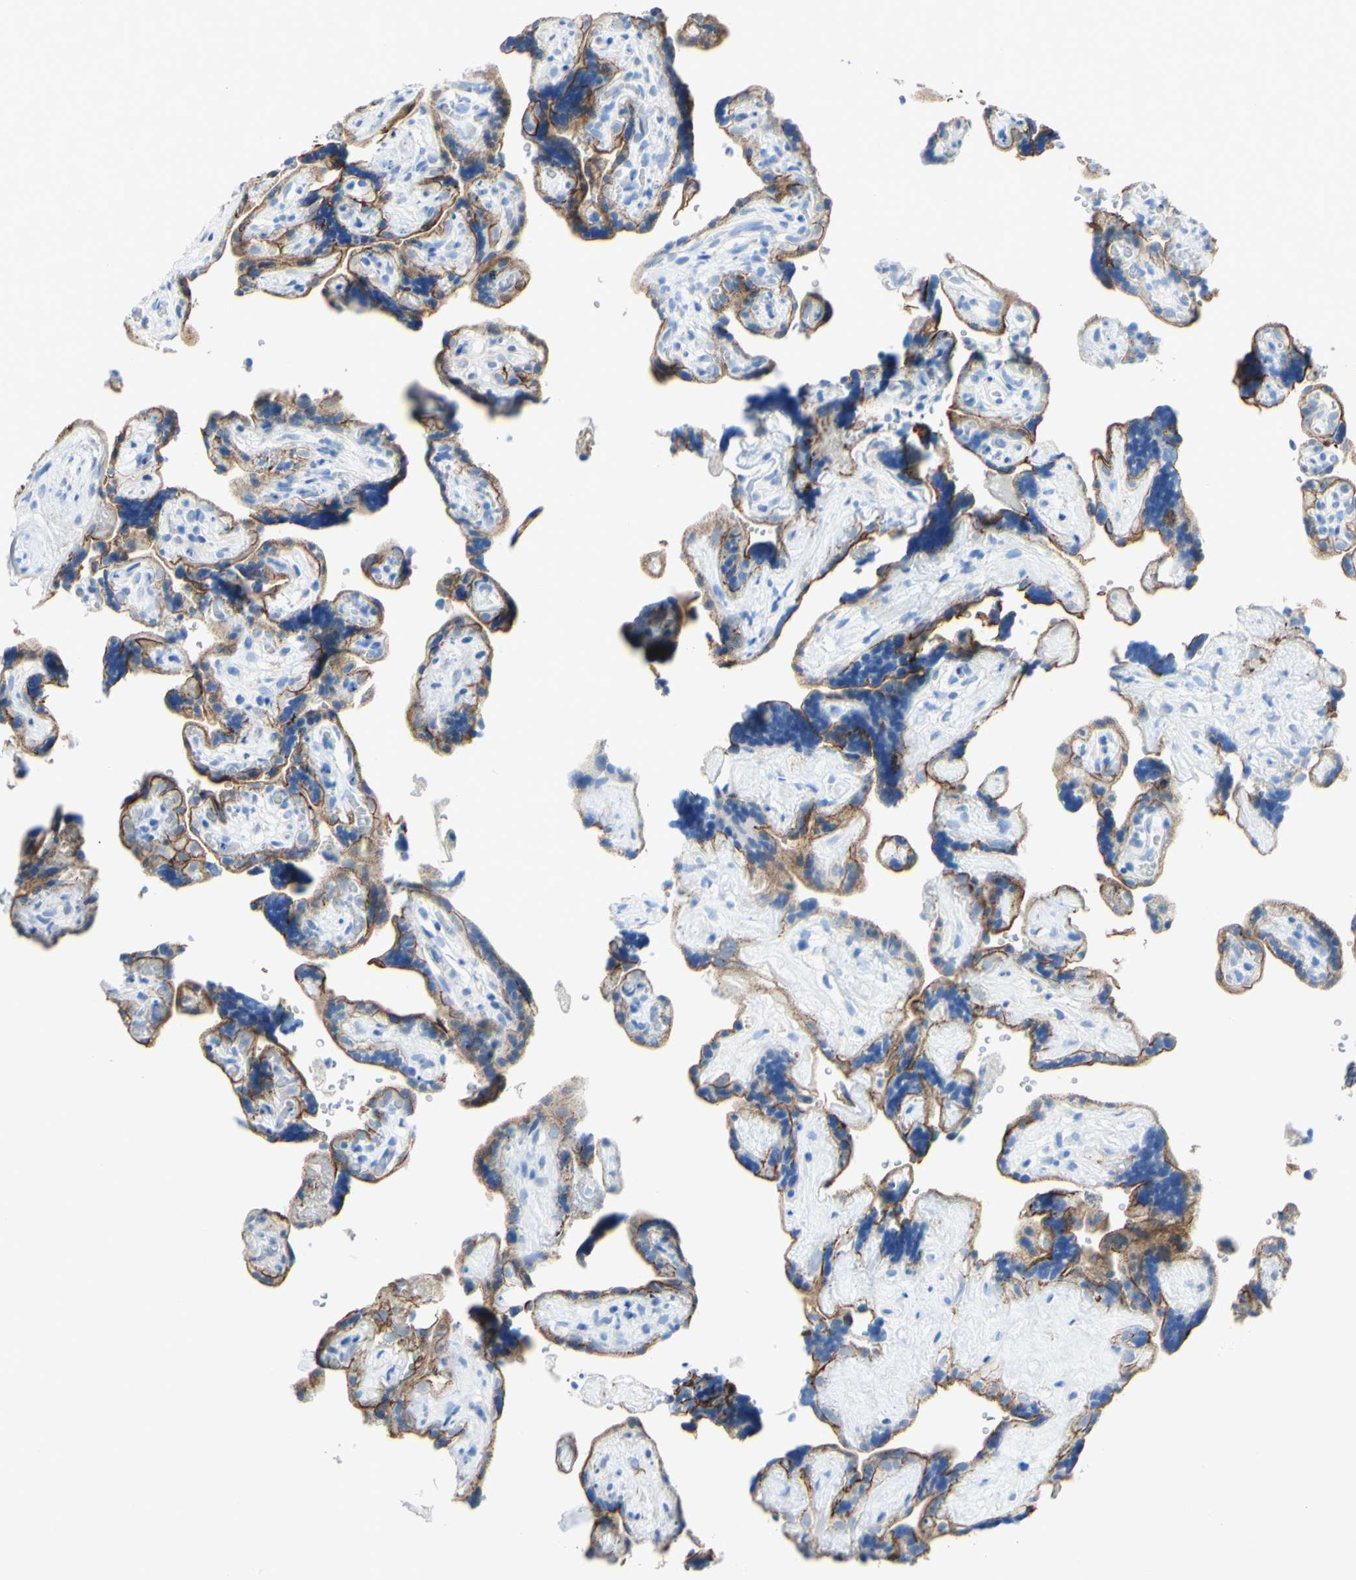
{"staining": {"intensity": "moderate", "quantity": ">75%", "location": "cytoplasmic/membranous"}, "tissue": "placenta", "cell_type": "Trophoblastic cells", "image_type": "normal", "snomed": [{"axis": "morphology", "description": "Normal tissue, NOS"}, {"axis": "topography", "description": "Placenta"}], "caption": "Immunohistochemistry (IHC) of normal placenta displays medium levels of moderate cytoplasmic/membranous positivity in approximately >75% of trophoblastic cells.", "gene": "DSC2", "patient": {"sex": "female", "age": 30}}